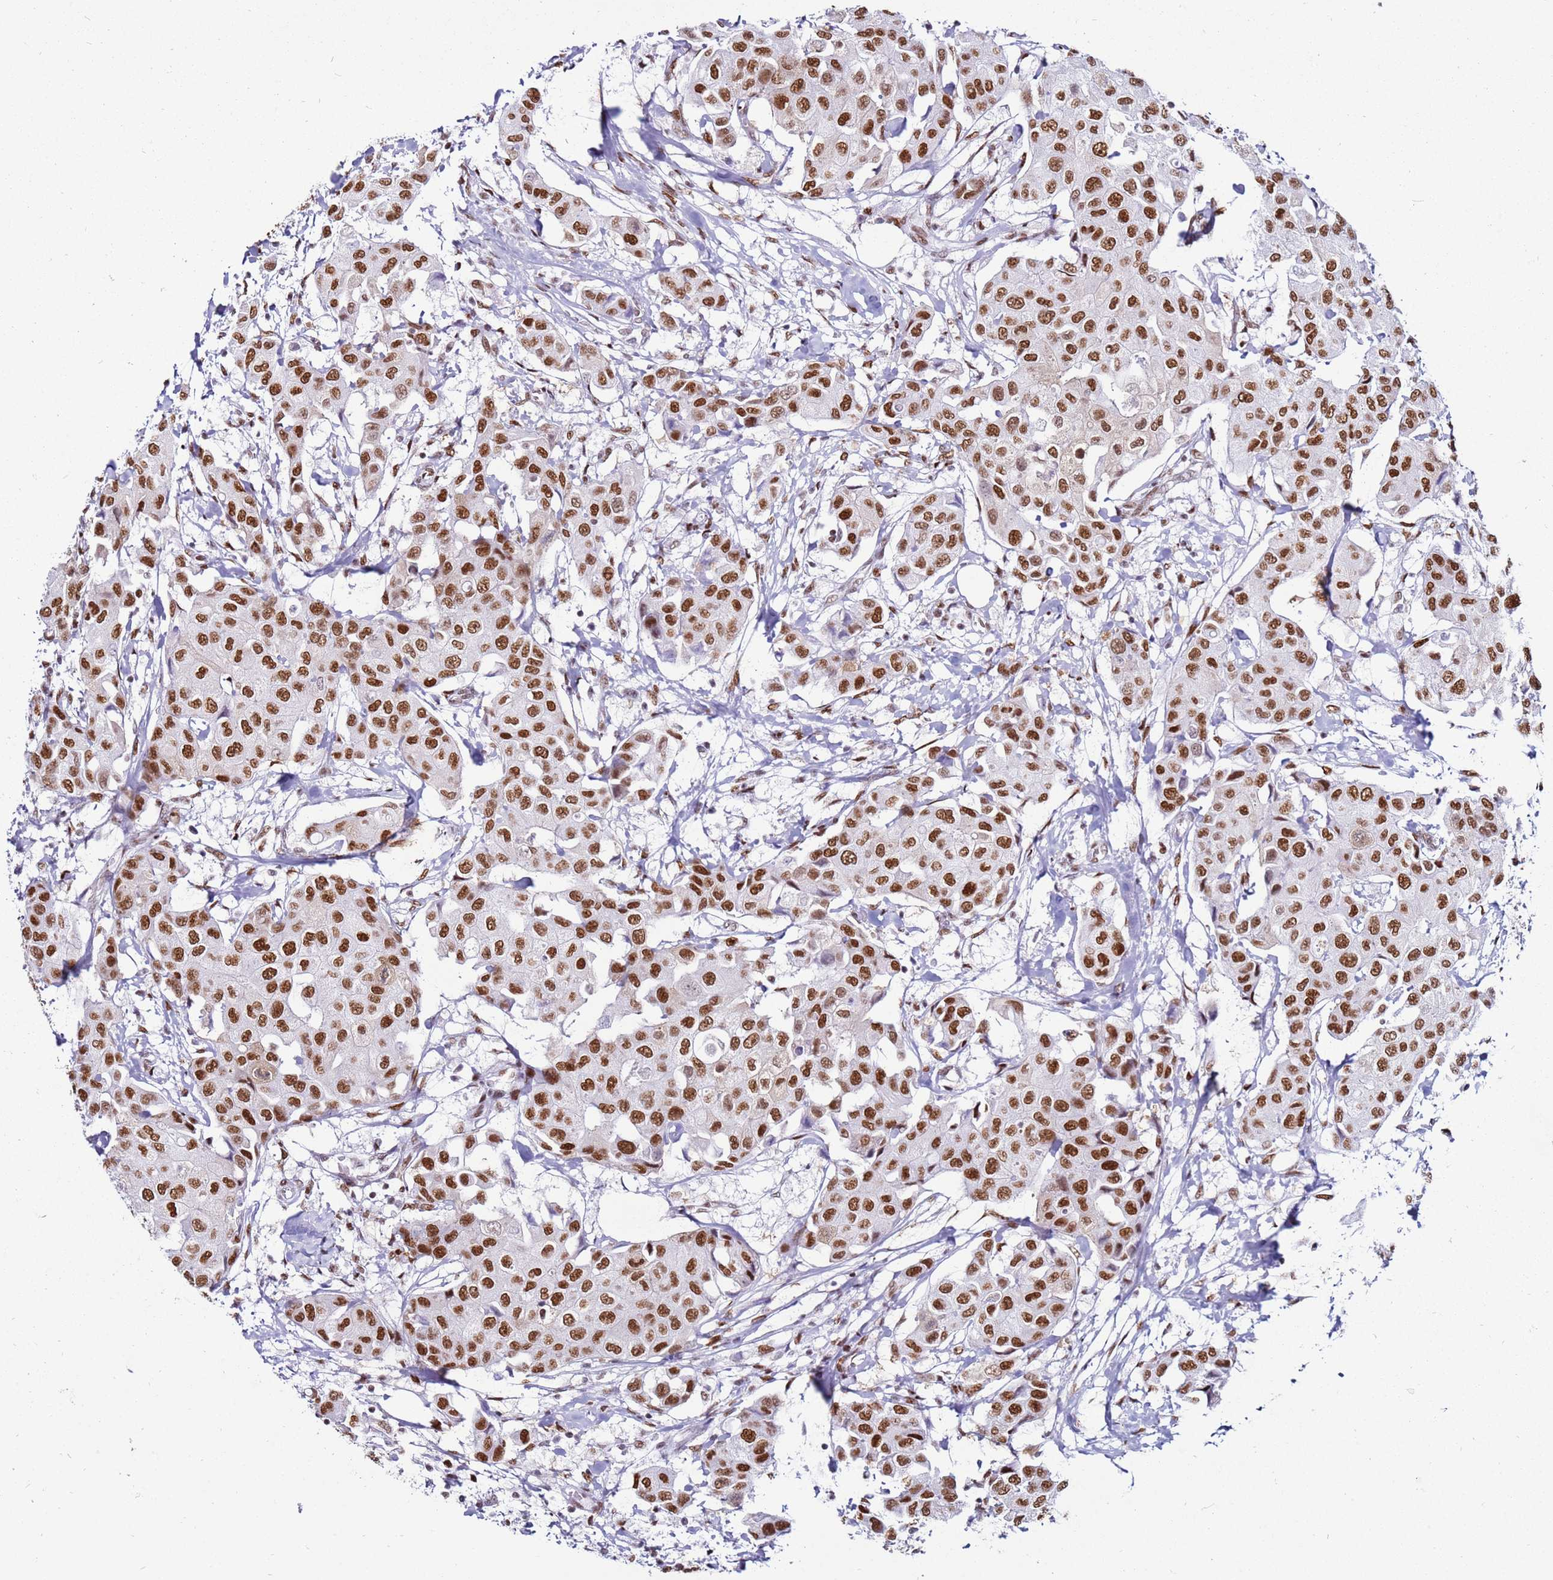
{"staining": {"intensity": "strong", "quantity": ">75%", "location": "nuclear"}, "tissue": "breast cancer", "cell_type": "Tumor cells", "image_type": "cancer", "snomed": [{"axis": "morphology", "description": "Duct carcinoma"}, {"axis": "topography", "description": "Breast"}, {"axis": "topography", "description": "Lymph node"}], "caption": "This histopathology image reveals immunohistochemistry staining of breast cancer, with high strong nuclear expression in approximately >75% of tumor cells.", "gene": "KPNA4", "patient": {"sex": "female", "age": 80}}